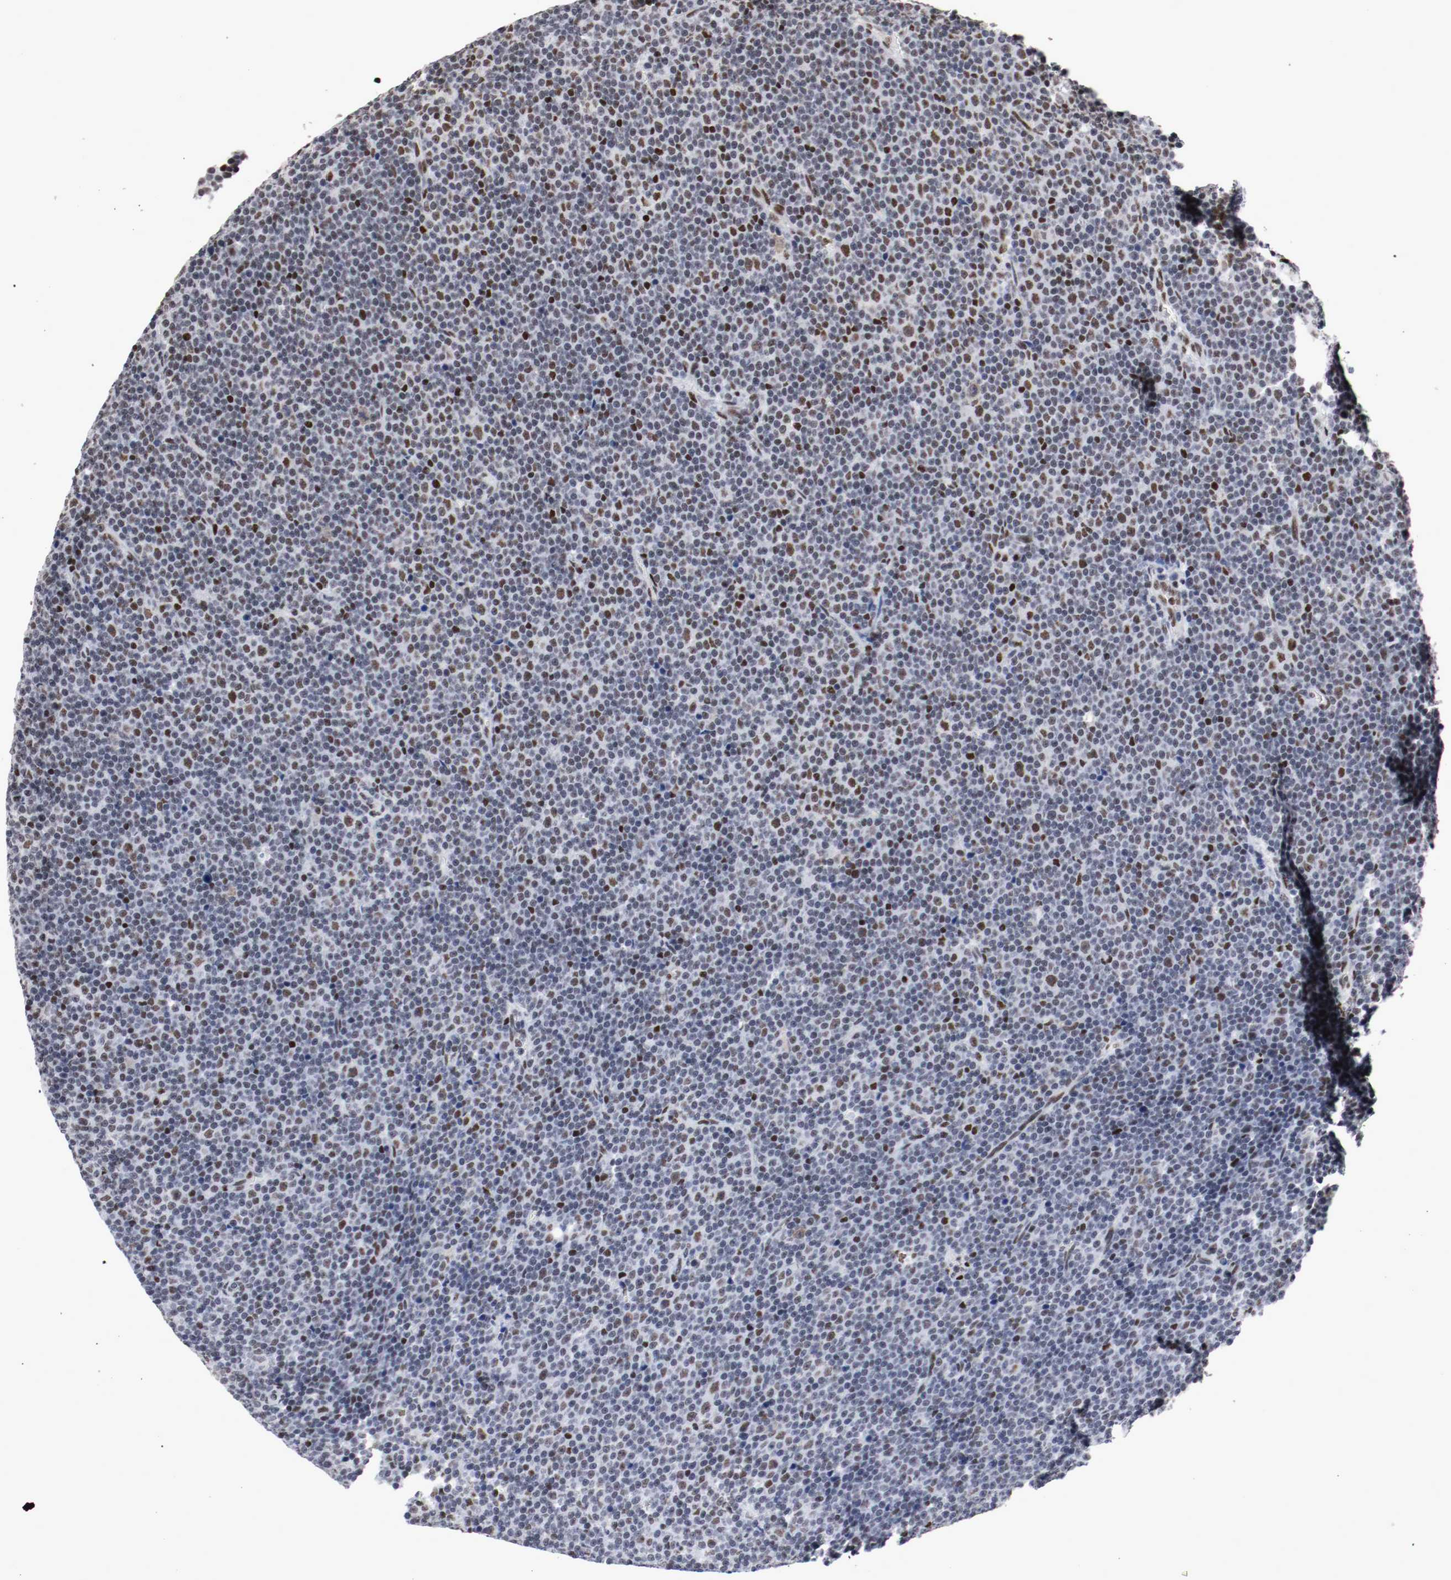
{"staining": {"intensity": "moderate", "quantity": "<25%", "location": "nuclear"}, "tissue": "lymphoma", "cell_type": "Tumor cells", "image_type": "cancer", "snomed": [{"axis": "morphology", "description": "Malignant lymphoma, non-Hodgkin's type, Low grade"}, {"axis": "topography", "description": "Lymph node"}], "caption": "This histopathology image exhibits lymphoma stained with immunohistochemistry to label a protein in brown. The nuclear of tumor cells show moderate positivity for the protein. Nuclei are counter-stained blue.", "gene": "MEF2D", "patient": {"sex": "female", "age": 67}}